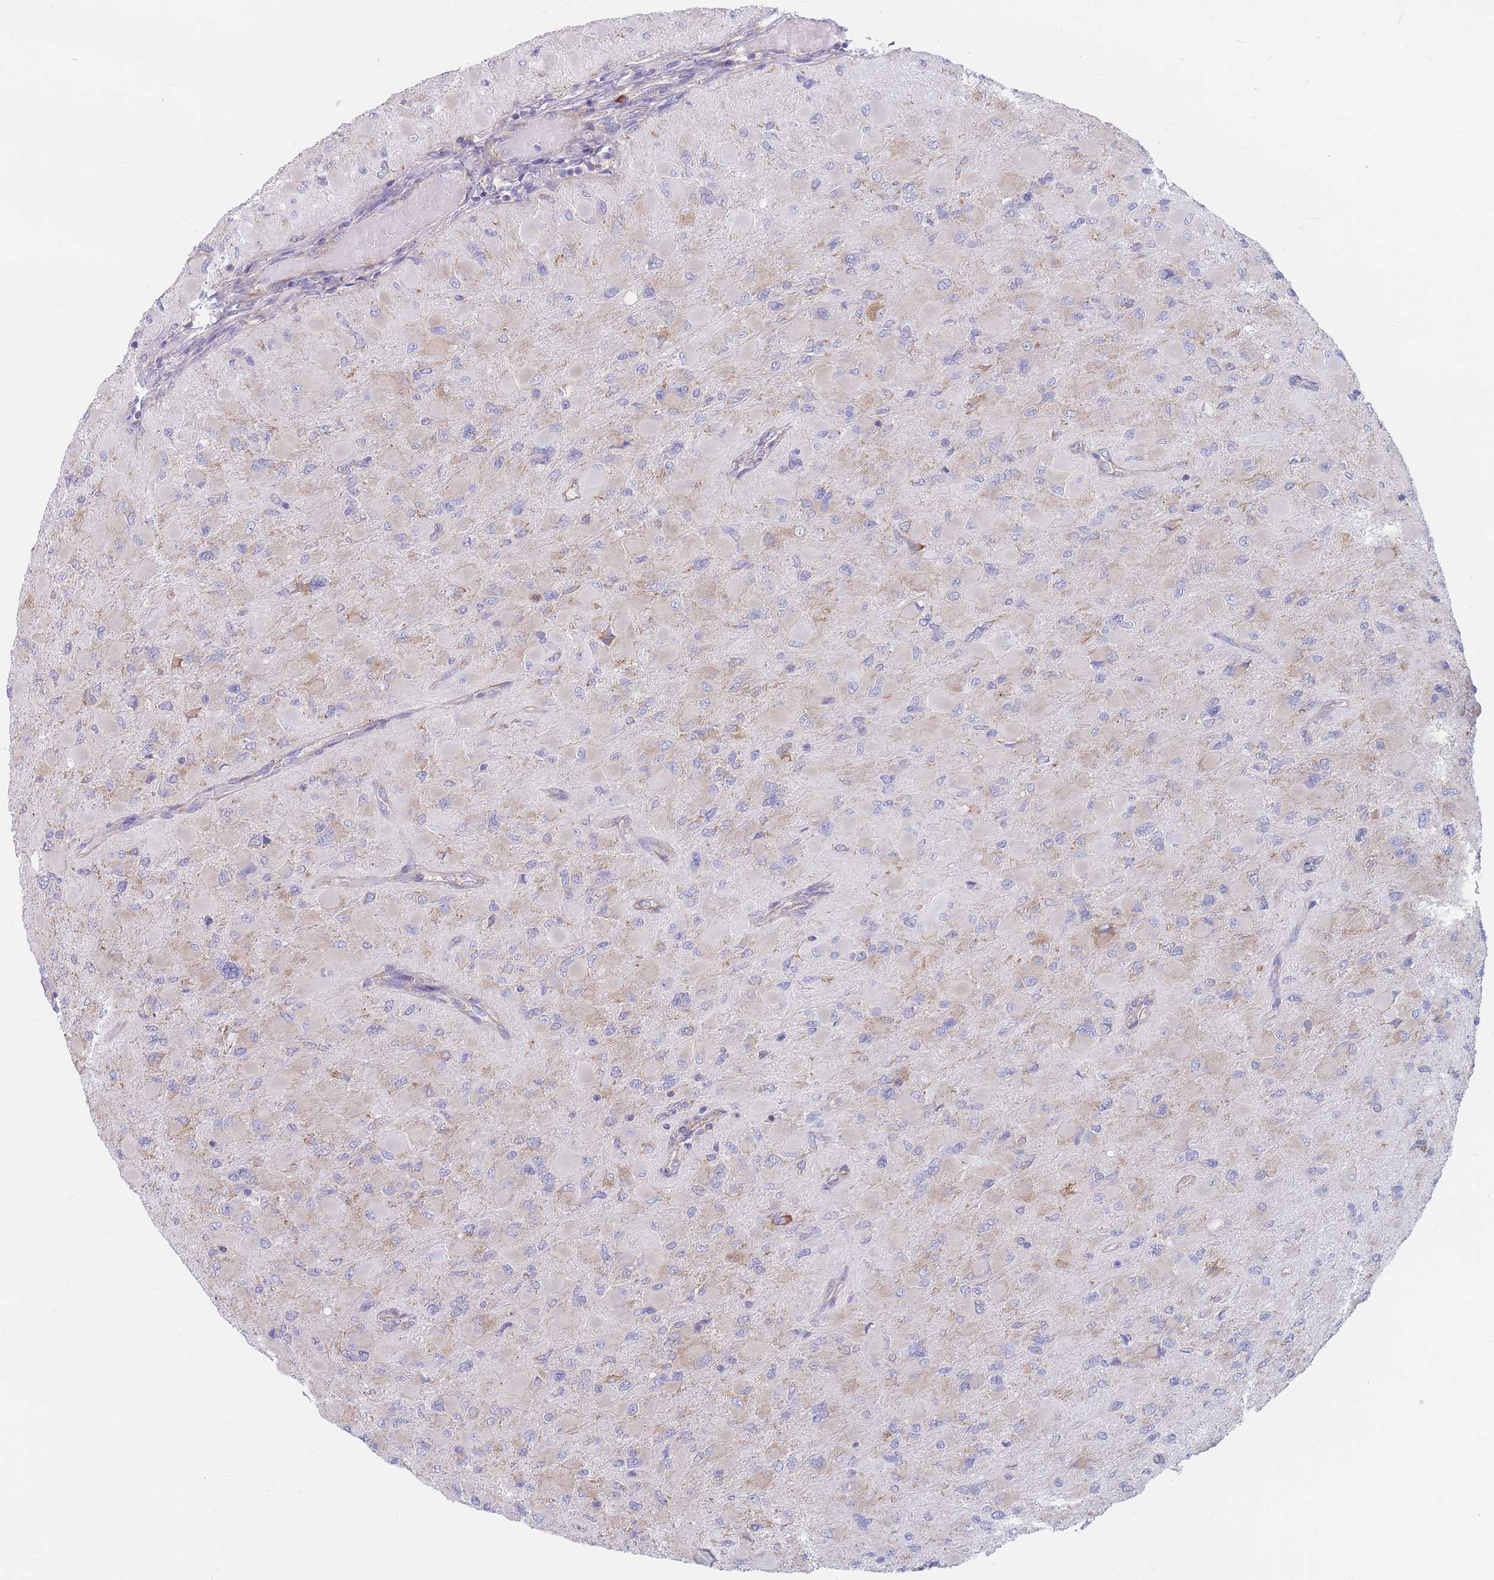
{"staining": {"intensity": "negative", "quantity": "none", "location": "none"}, "tissue": "glioma", "cell_type": "Tumor cells", "image_type": "cancer", "snomed": [{"axis": "morphology", "description": "Glioma, malignant, High grade"}, {"axis": "topography", "description": "Cerebral cortex"}], "caption": "High power microscopy histopathology image of an IHC micrograph of glioma, revealing no significant expression in tumor cells.", "gene": "RPL8", "patient": {"sex": "female", "age": 36}}